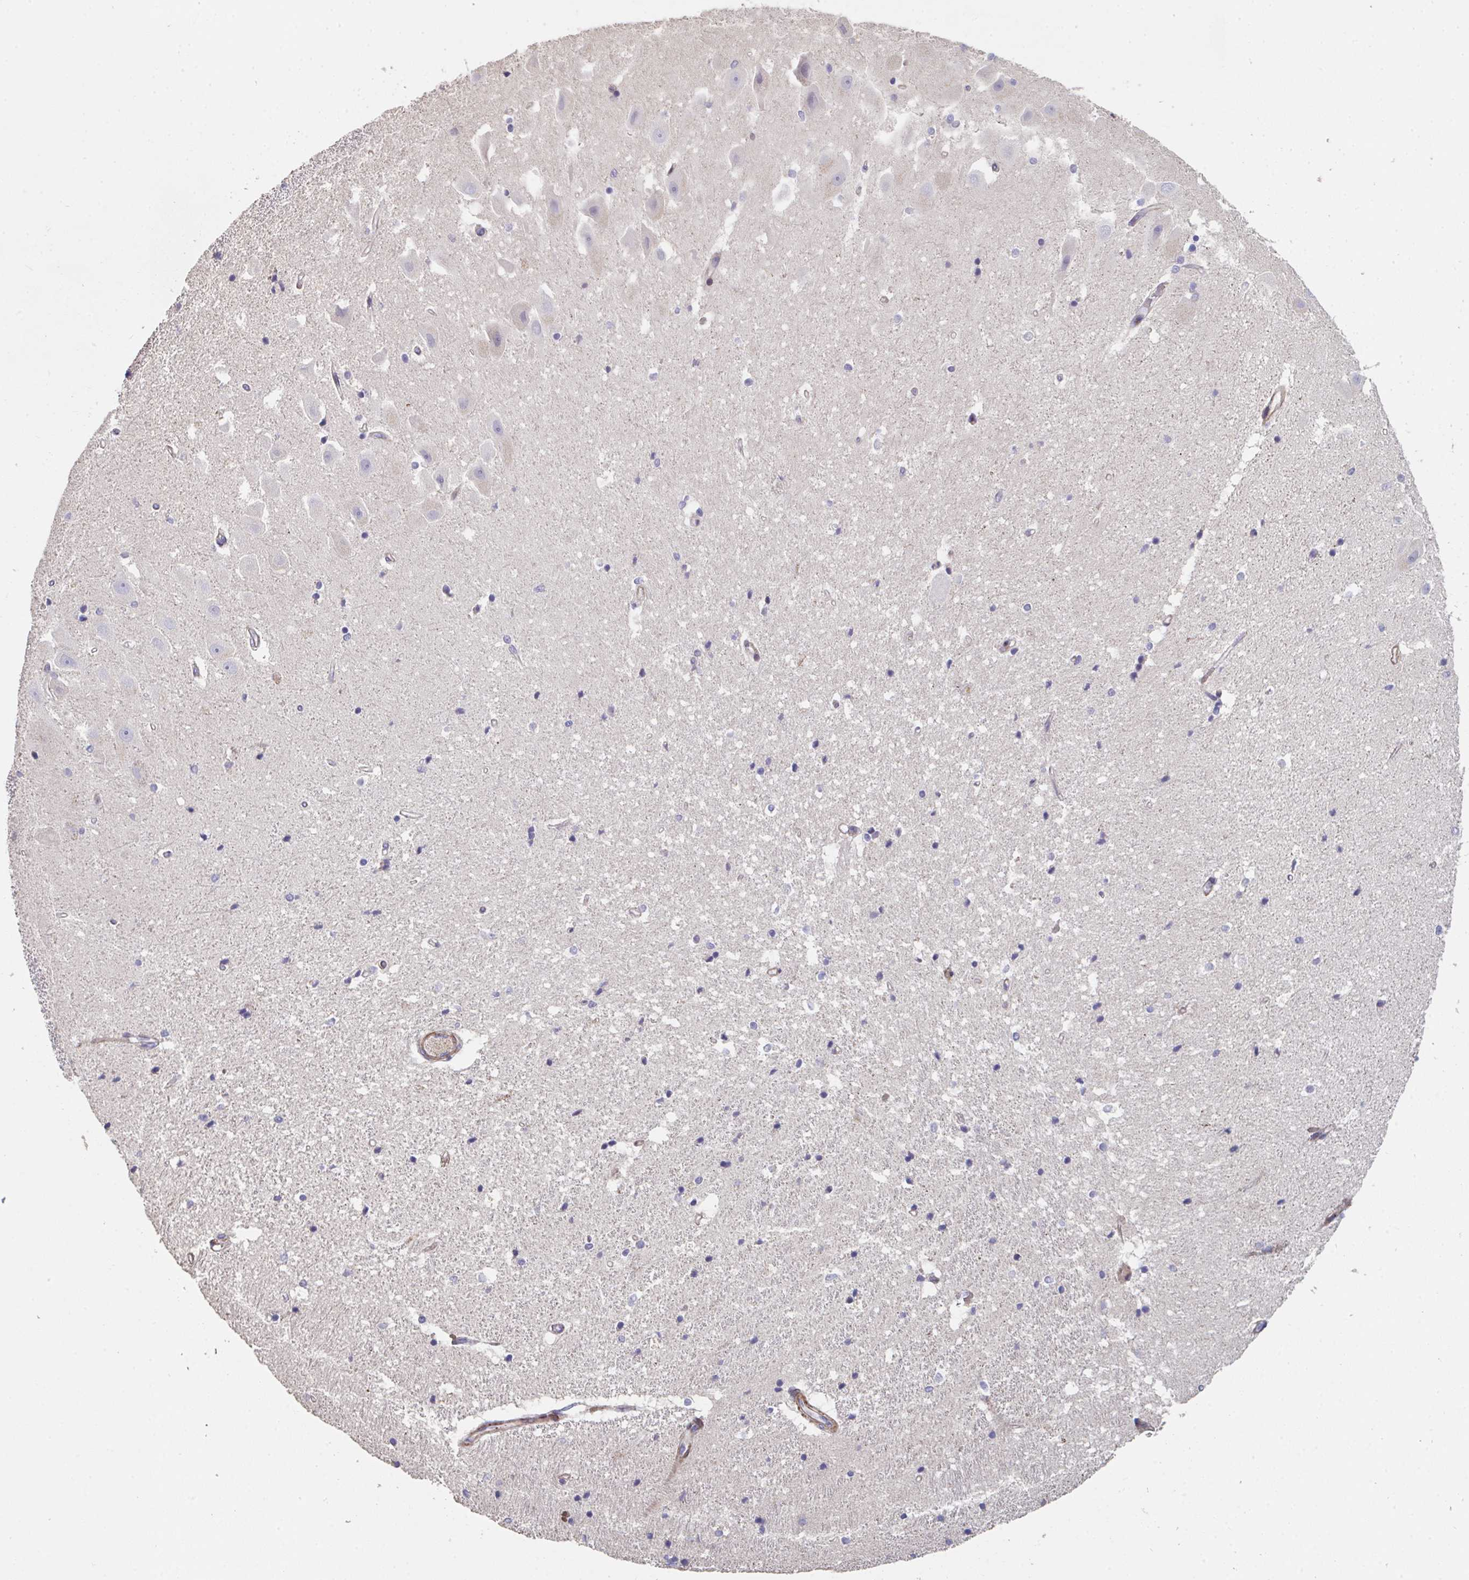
{"staining": {"intensity": "negative", "quantity": "none", "location": "none"}, "tissue": "hippocampus", "cell_type": "Glial cells", "image_type": "normal", "snomed": [{"axis": "morphology", "description": "Normal tissue, NOS"}, {"axis": "topography", "description": "Hippocampus"}], "caption": "This is a photomicrograph of immunohistochemistry (IHC) staining of benign hippocampus, which shows no staining in glial cells.", "gene": "FZD2", "patient": {"sex": "male", "age": 63}}